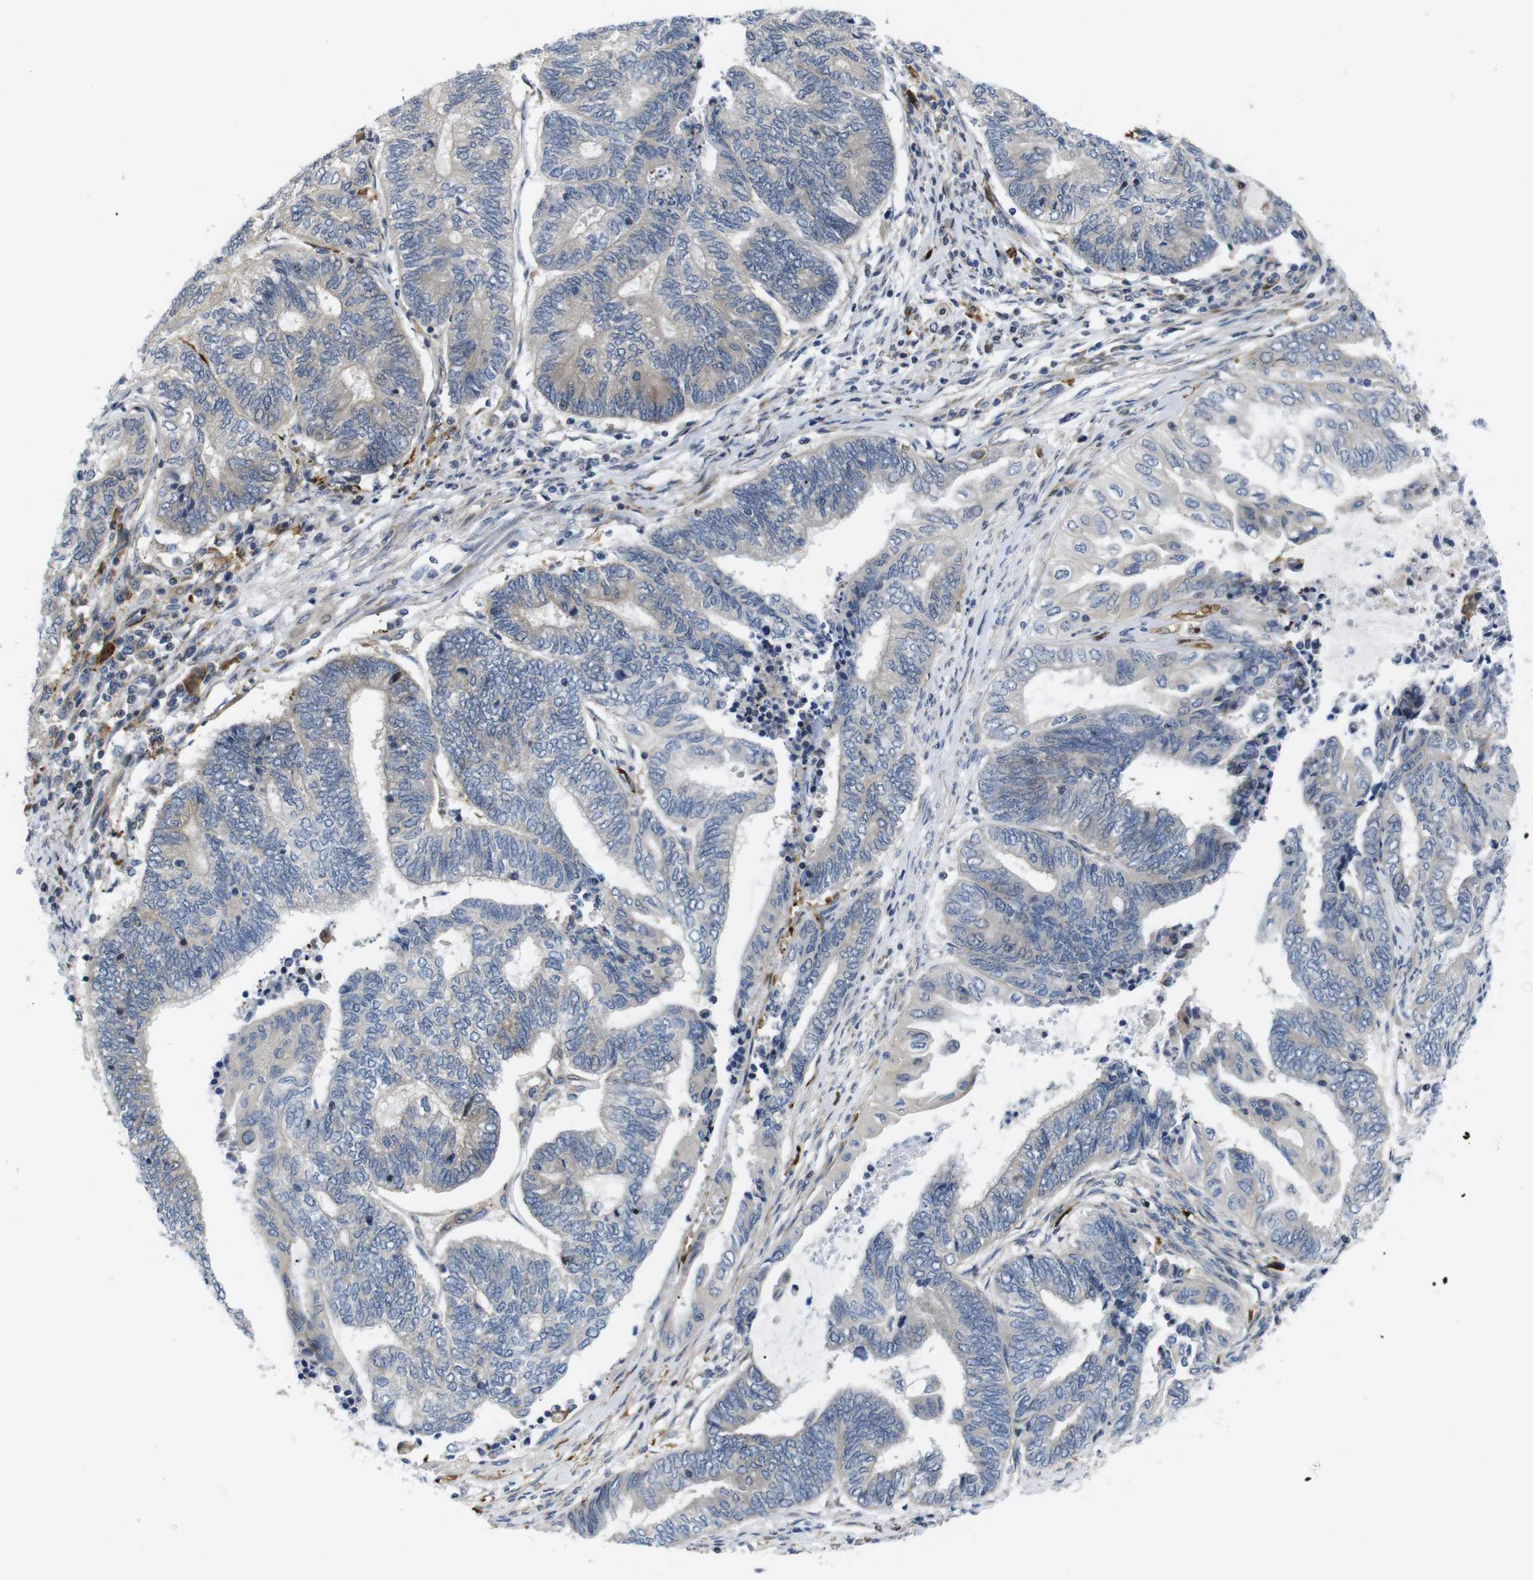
{"staining": {"intensity": "weak", "quantity": "25%-75%", "location": "cytoplasmic/membranous"}, "tissue": "endometrial cancer", "cell_type": "Tumor cells", "image_type": "cancer", "snomed": [{"axis": "morphology", "description": "Adenocarcinoma, NOS"}, {"axis": "topography", "description": "Uterus"}, {"axis": "topography", "description": "Endometrium"}], "caption": "Brown immunohistochemical staining in human endometrial cancer (adenocarcinoma) reveals weak cytoplasmic/membranous expression in approximately 25%-75% of tumor cells.", "gene": "ROBO2", "patient": {"sex": "female", "age": 70}}